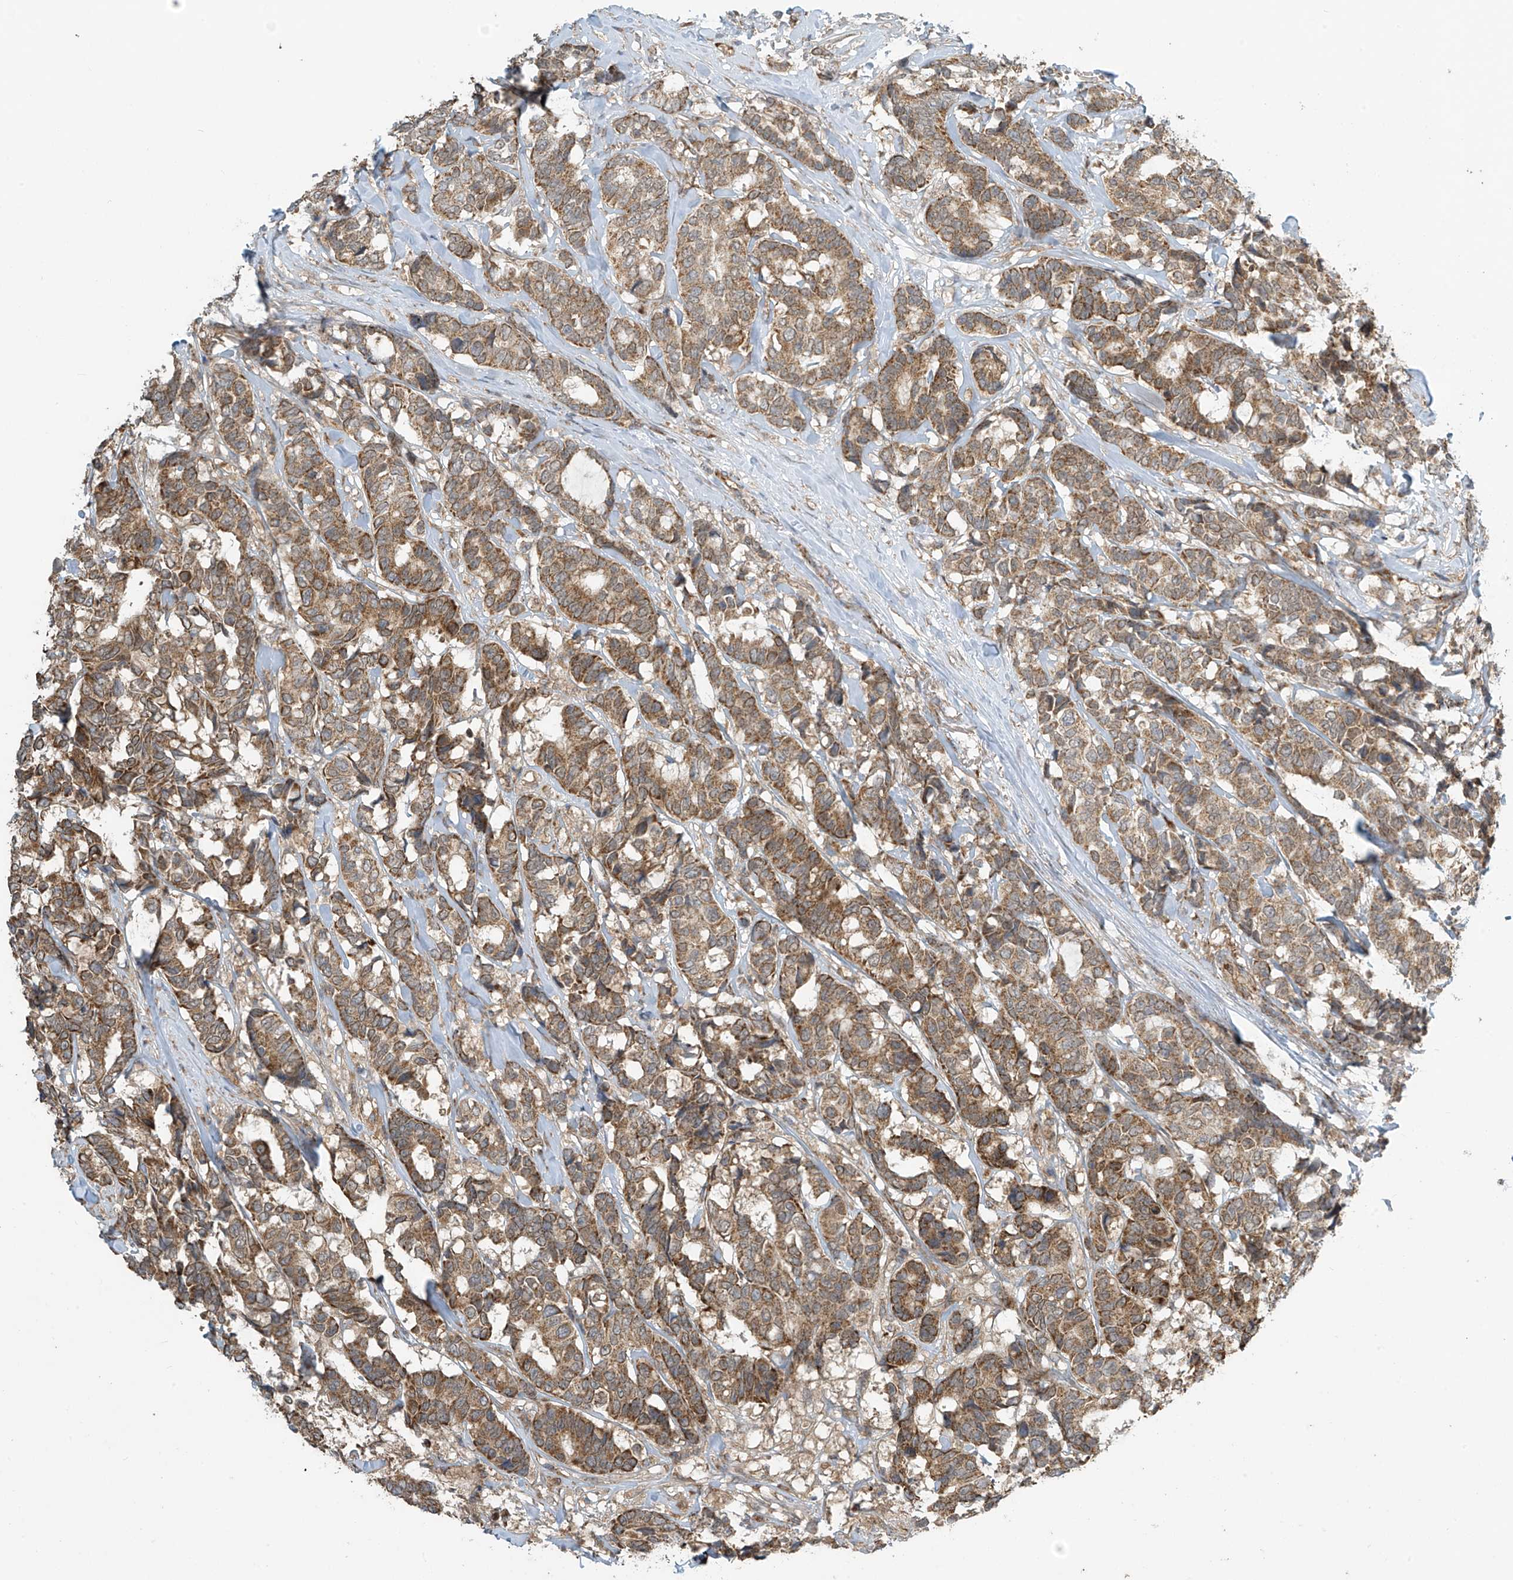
{"staining": {"intensity": "moderate", "quantity": ">75%", "location": "cytoplasmic/membranous"}, "tissue": "breast cancer", "cell_type": "Tumor cells", "image_type": "cancer", "snomed": [{"axis": "morphology", "description": "Duct carcinoma"}, {"axis": "topography", "description": "Breast"}], "caption": "Immunohistochemistry (IHC) staining of intraductal carcinoma (breast), which exhibits medium levels of moderate cytoplasmic/membranous positivity in approximately >75% of tumor cells indicating moderate cytoplasmic/membranous protein expression. The staining was performed using DAB (brown) for protein detection and nuclei were counterstained in hematoxylin (blue).", "gene": "METTL6", "patient": {"sex": "female", "age": 87}}